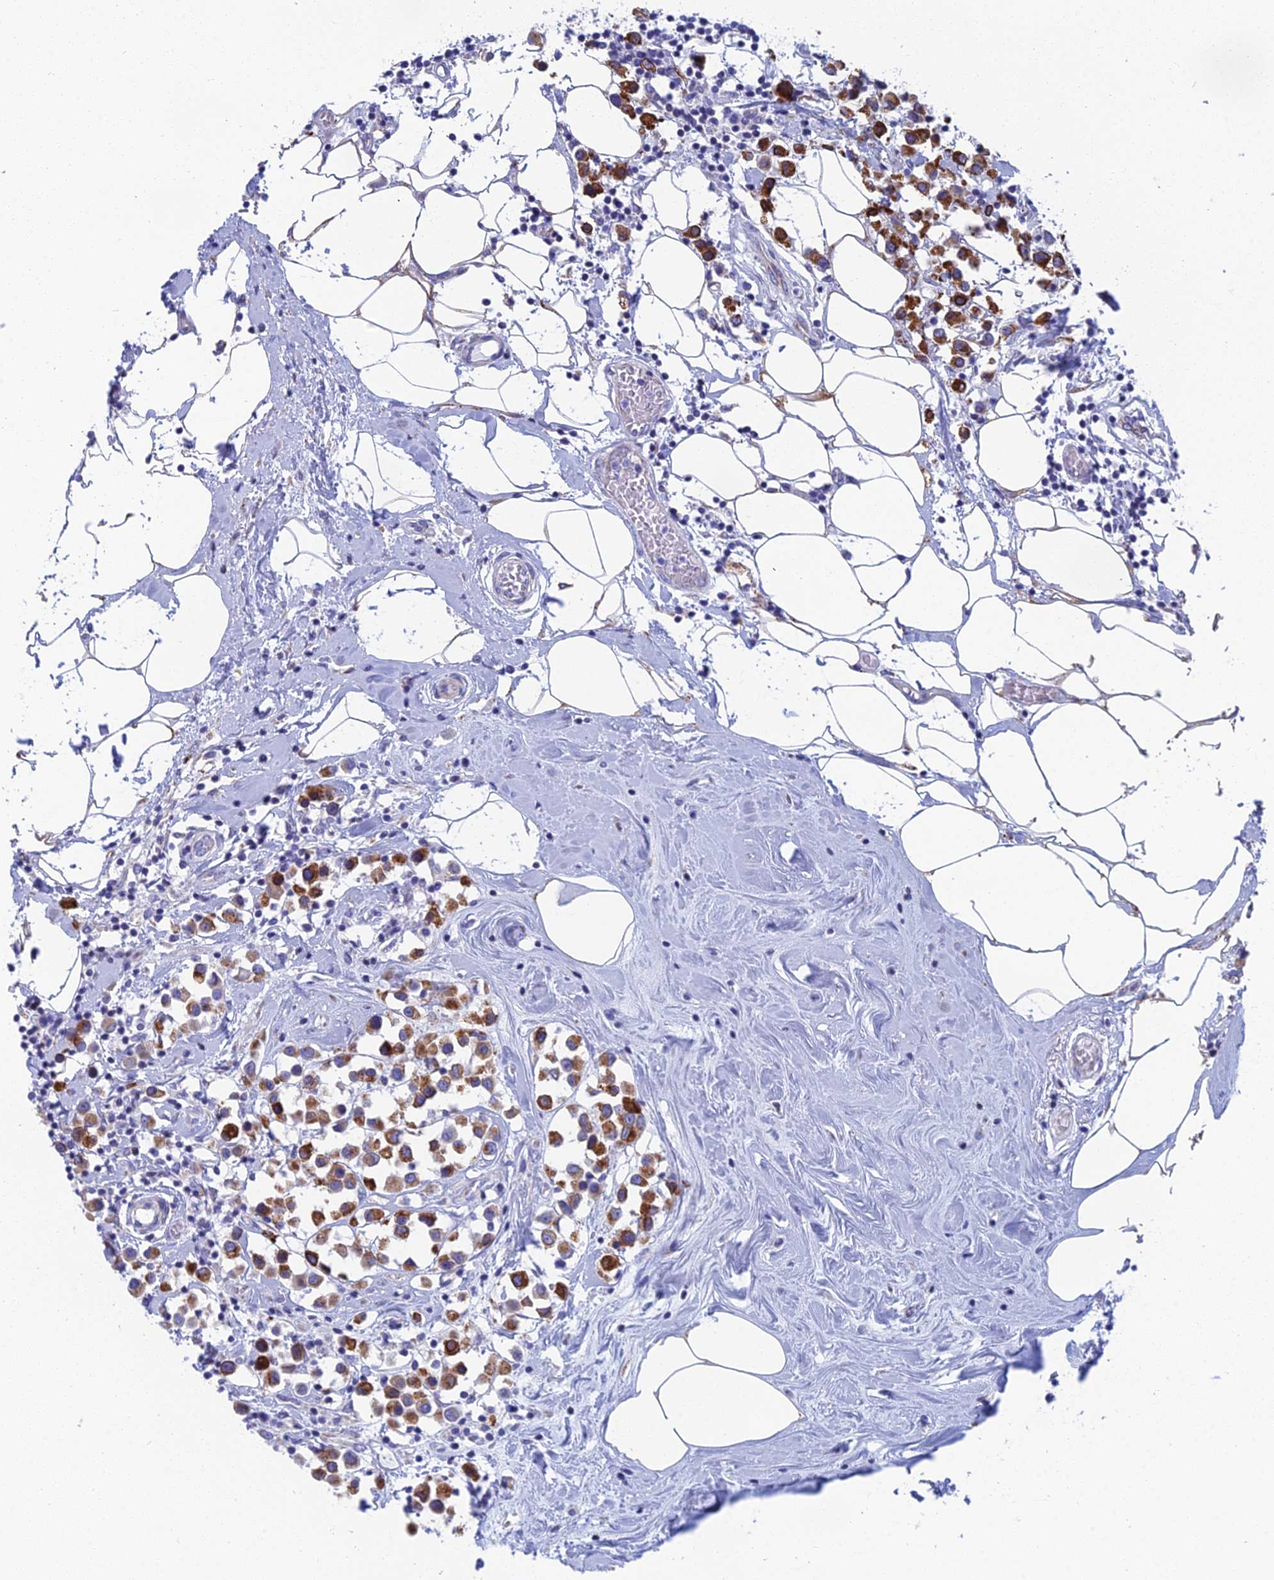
{"staining": {"intensity": "strong", "quantity": ">75%", "location": "cytoplasmic/membranous"}, "tissue": "breast cancer", "cell_type": "Tumor cells", "image_type": "cancer", "snomed": [{"axis": "morphology", "description": "Duct carcinoma"}, {"axis": "topography", "description": "Breast"}], "caption": "A brown stain shows strong cytoplasmic/membranous expression of a protein in breast infiltrating ductal carcinoma tumor cells.", "gene": "CFAP210", "patient": {"sex": "female", "age": 61}}